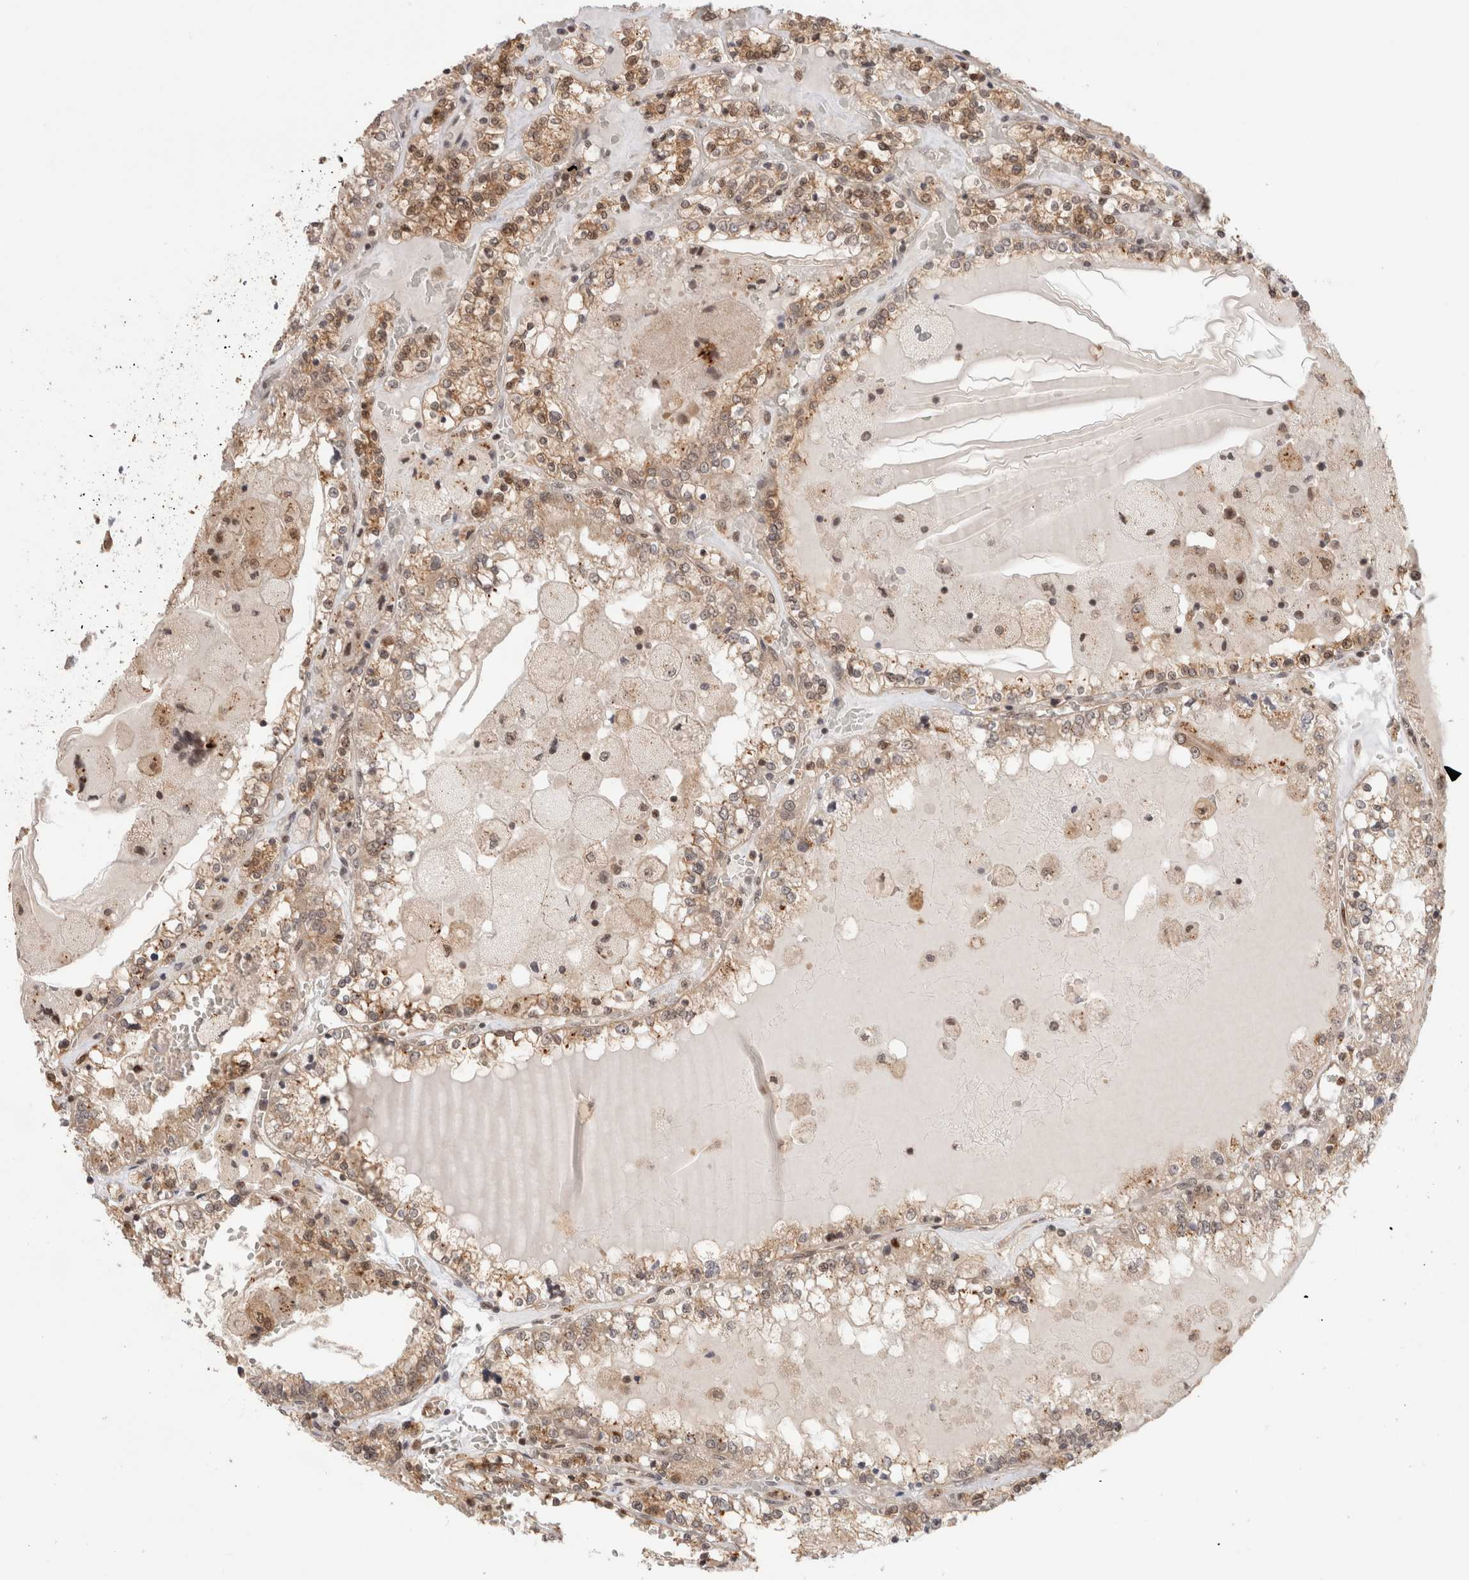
{"staining": {"intensity": "weak", "quantity": ">75%", "location": "cytoplasmic/membranous"}, "tissue": "renal cancer", "cell_type": "Tumor cells", "image_type": "cancer", "snomed": [{"axis": "morphology", "description": "Adenocarcinoma, NOS"}, {"axis": "topography", "description": "Kidney"}], "caption": "Protein staining reveals weak cytoplasmic/membranous staining in about >75% of tumor cells in renal adenocarcinoma.", "gene": "OTUD6B", "patient": {"sex": "female", "age": 56}}